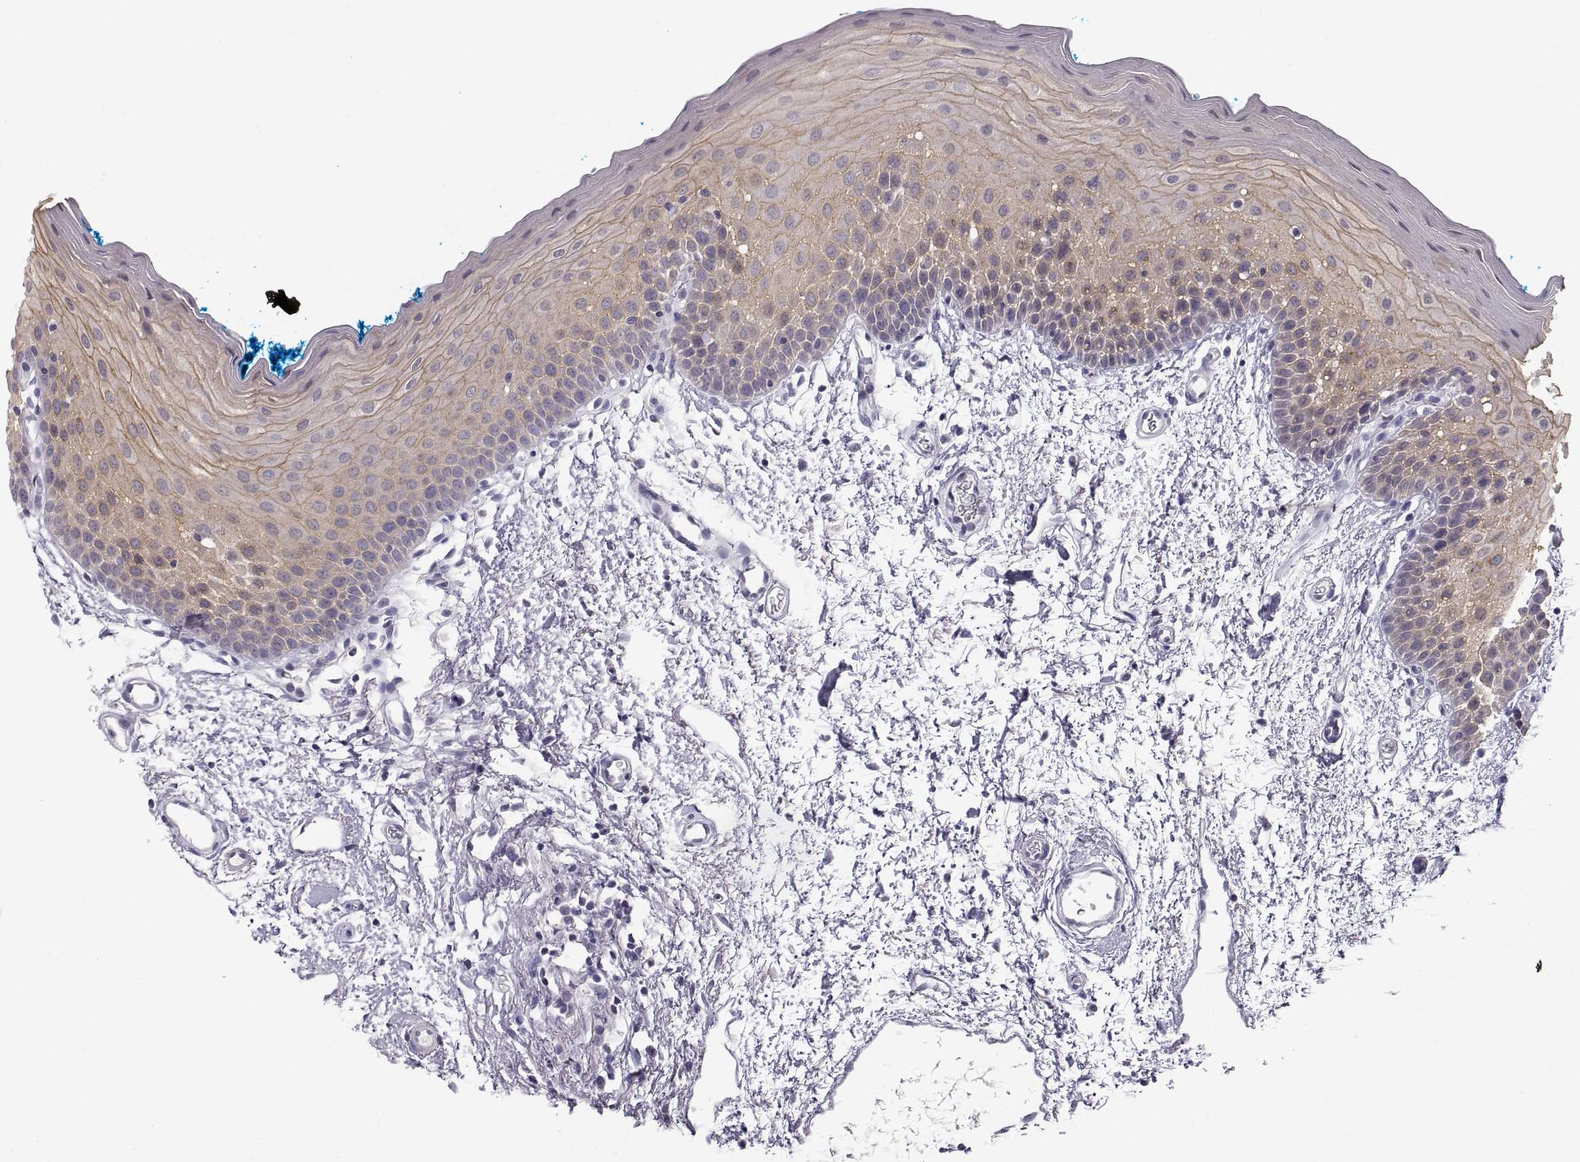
{"staining": {"intensity": "weak", "quantity": ">75%", "location": "cytoplasmic/membranous"}, "tissue": "oral mucosa", "cell_type": "Squamous epithelial cells", "image_type": "normal", "snomed": [{"axis": "morphology", "description": "Normal tissue, NOS"}, {"axis": "morphology", "description": "Squamous cell carcinoma, NOS"}, {"axis": "topography", "description": "Oral tissue"}, {"axis": "topography", "description": "Head-Neck"}], "caption": "DAB immunohistochemical staining of normal oral mucosa shows weak cytoplasmic/membranous protein positivity in approximately >75% of squamous epithelial cells.", "gene": "ZNF185", "patient": {"sex": "female", "age": 75}}